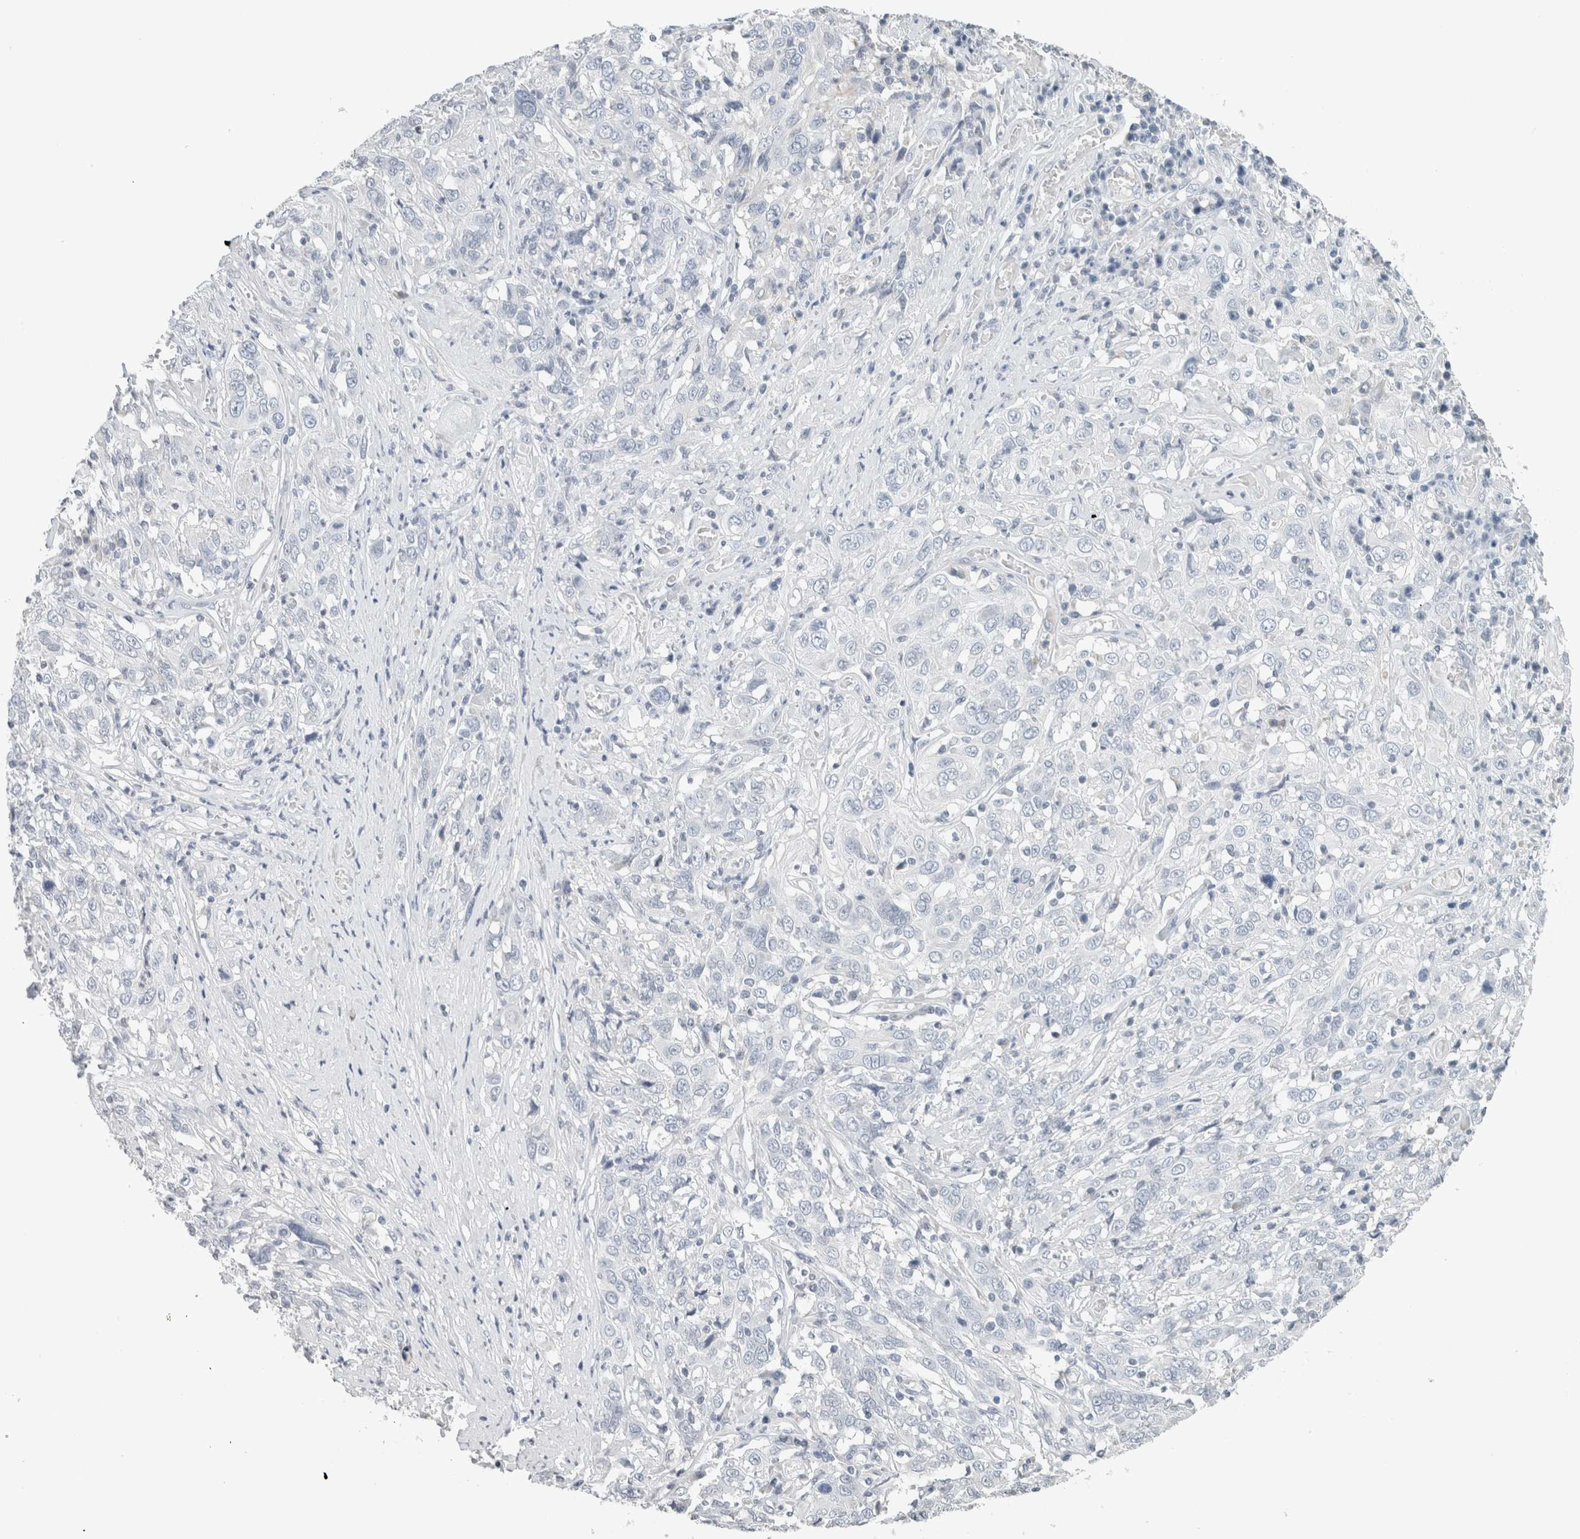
{"staining": {"intensity": "negative", "quantity": "none", "location": "none"}, "tissue": "cervical cancer", "cell_type": "Tumor cells", "image_type": "cancer", "snomed": [{"axis": "morphology", "description": "Squamous cell carcinoma, NOS"}, {"axis": "topography", "description": "Cervix"}], "caption": "Immunohistochemistry photomicrograph of human cervical cancer (squamous cell carcinoma) stained for a protein (brown), which exhibits no staining in tumor cells.", "gene": "CRAT", "patient": {"sex": "female", "age": 46}}